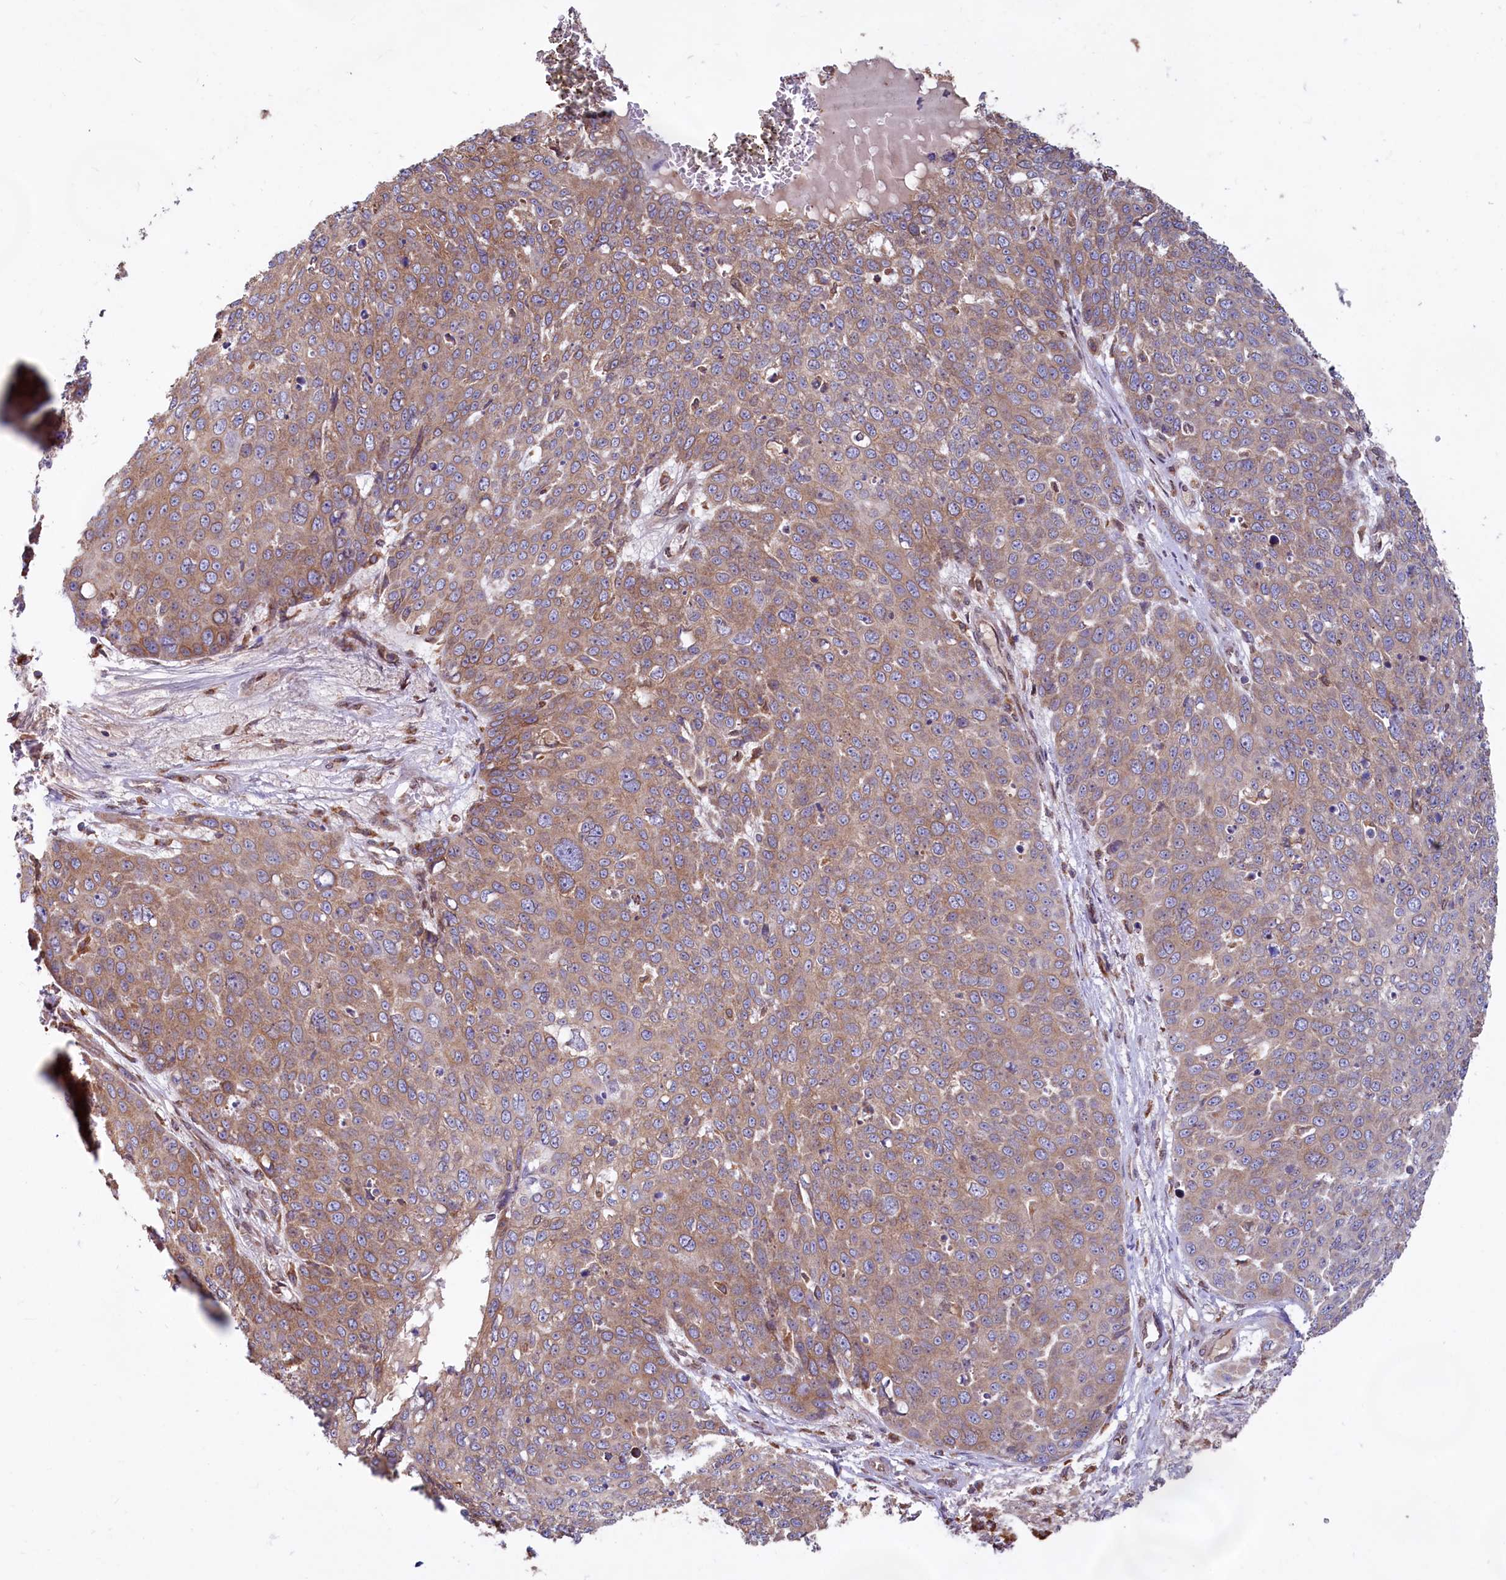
{"staining": {"intensity": "moderate", "quantity": ">75%", "location": "cytoplasmic/membranous"}, "tissue": "skin cancer", "cell_type": "Tumor cells", "image_type": "cancer", "snomed": [{"axis": "morphology", "description": "Squamous cell carcinoma, NOS"}, {"axis": "topography", "description": "Skin"}], "caption": "Moderate cytoplasmic/membranous protein positivity is present in approximately >75% of tumor cells in skin cancer (squamous cell carcinoma).", "gene": "TBC1D19", "patient": {"sex": "male", "age": 71}}